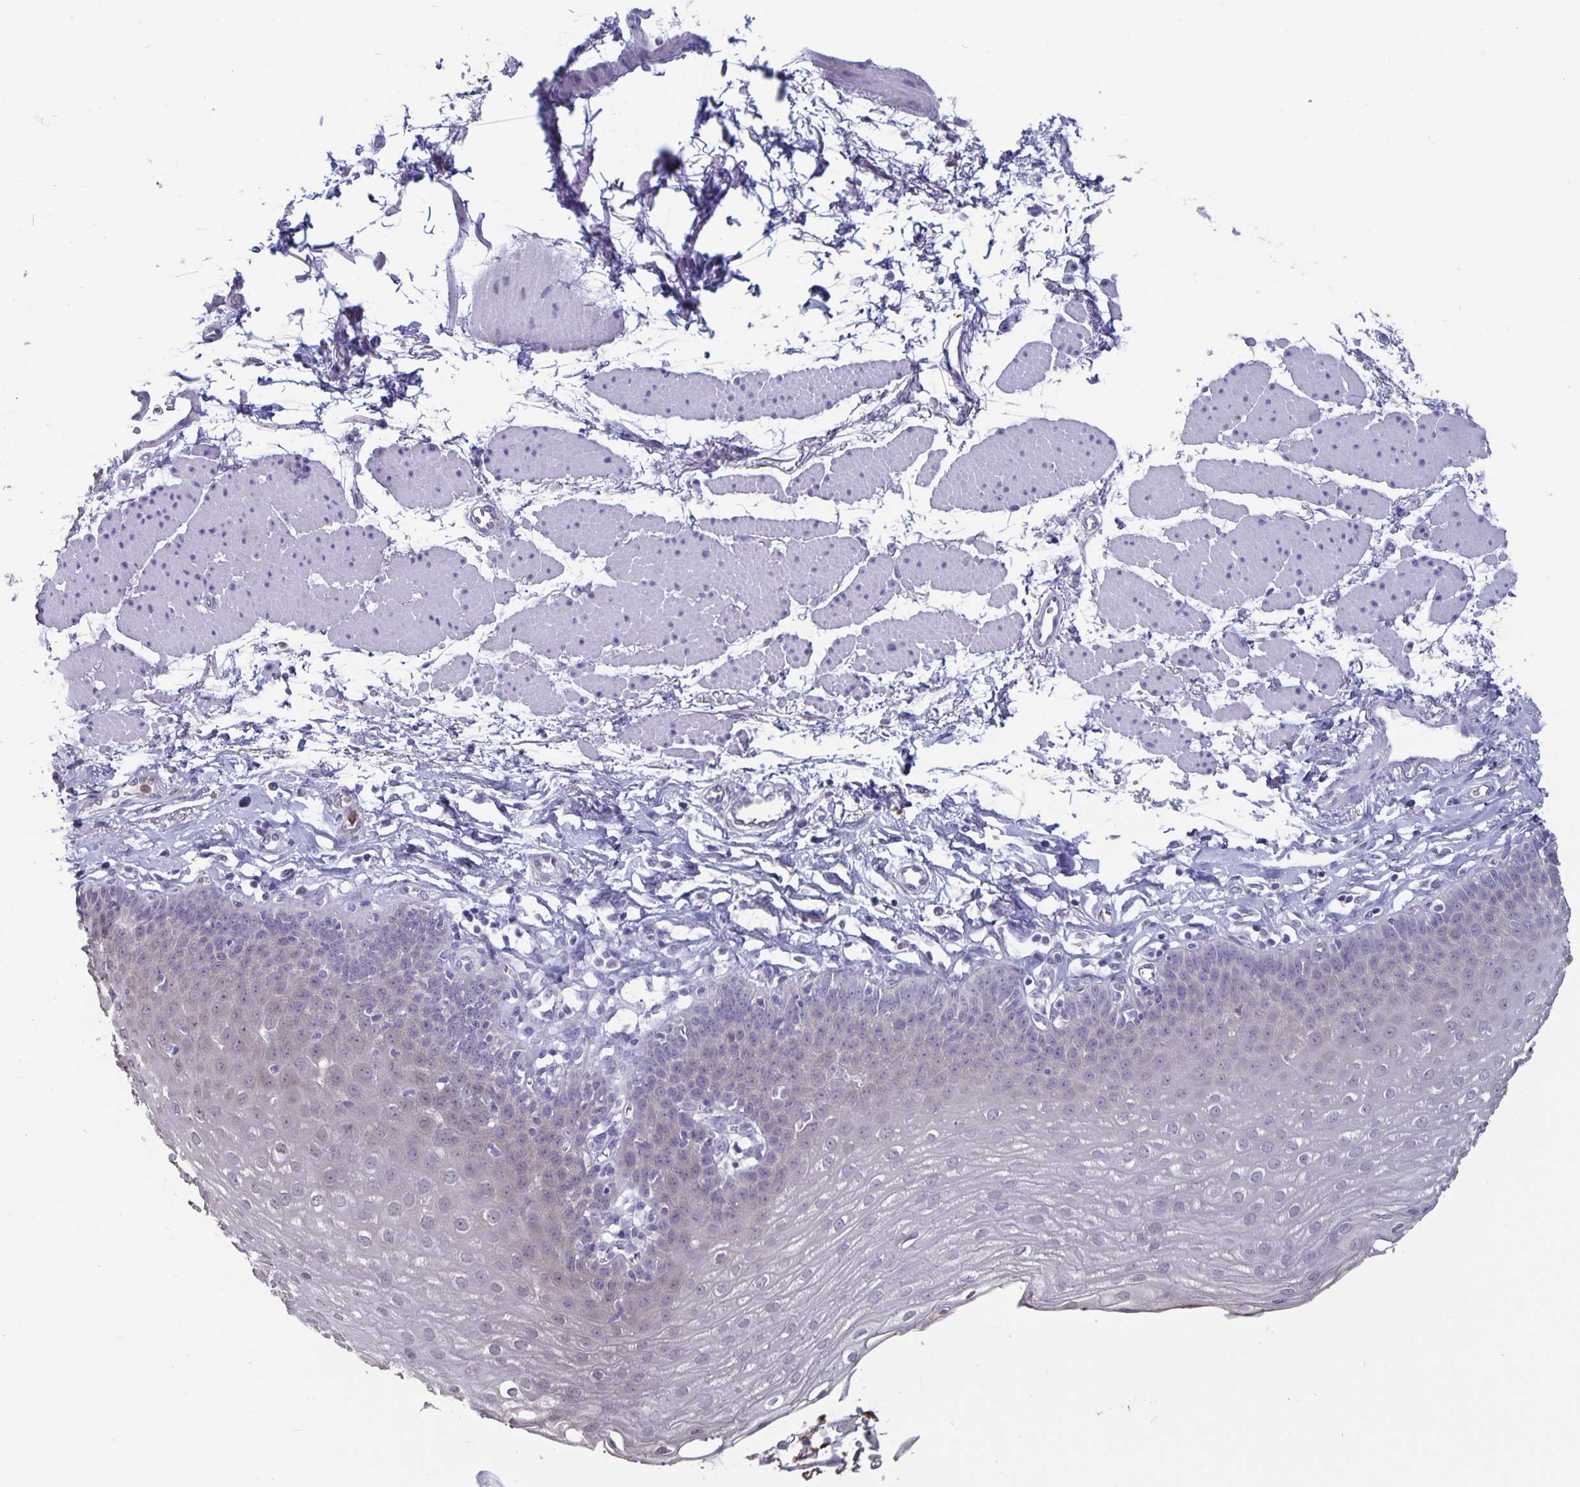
{"staining": {"intensity": "weak", "quantity": "<25%", "location": "cytoplasmic/membranous"}, "tissue": "esophagus", "cell_type": "Squamous epithelial cells", "image_type": "normal", "snomed": [{"axis": "morphology", "description": "Normal tissue, NOS"}, {"axis": "topography", "description": "Esophagus"}], "caption": "Micrograph shows no significant protein staining in squamous epithelial cells of unremarkable esophagus. (Brightfield microscopy of DAB immunohistochemistry at high magnification).", "gene": "PLCB3", "patient": {"sex": "female", "age": 81}}